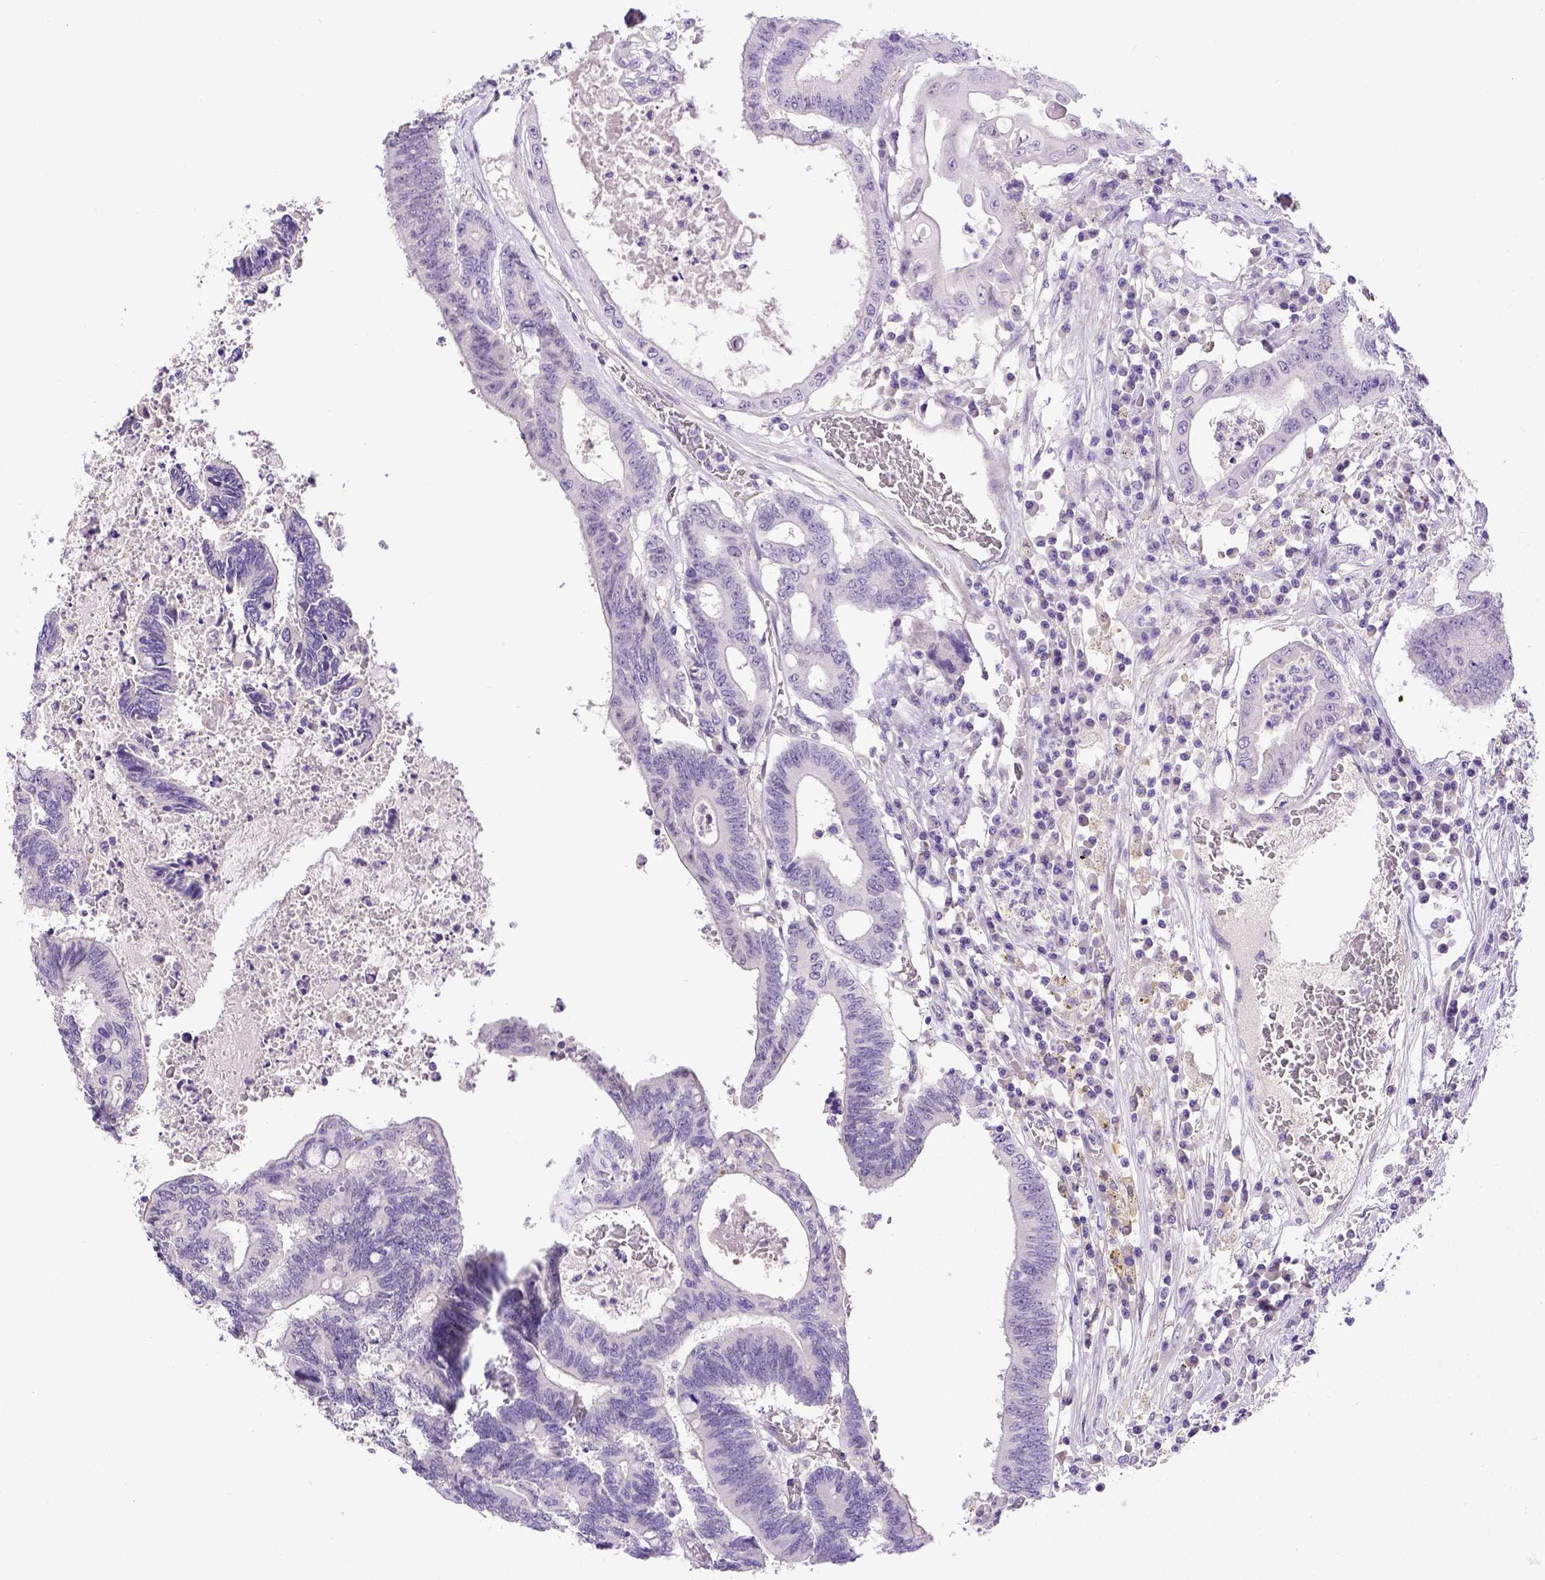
{"staining": {"intensity": "negative", "quantity": "none", "location": "none"}, "tissue": "colorectal cancer", "cell_type": "Tumor cells", "image_type": "cancer", "snomed": [{"axis": "morphology", "description": "Adenocarcinoma, NOS"}, {"axis": "topography", "description": "Rectum"}], "caption": "This is an immunohistochemistry image of human colorectal adenocarcinoma. There is no expression in tumor cells.", "gene": "BTN1A1", "patient": {"sex": "male", "age": 54}}